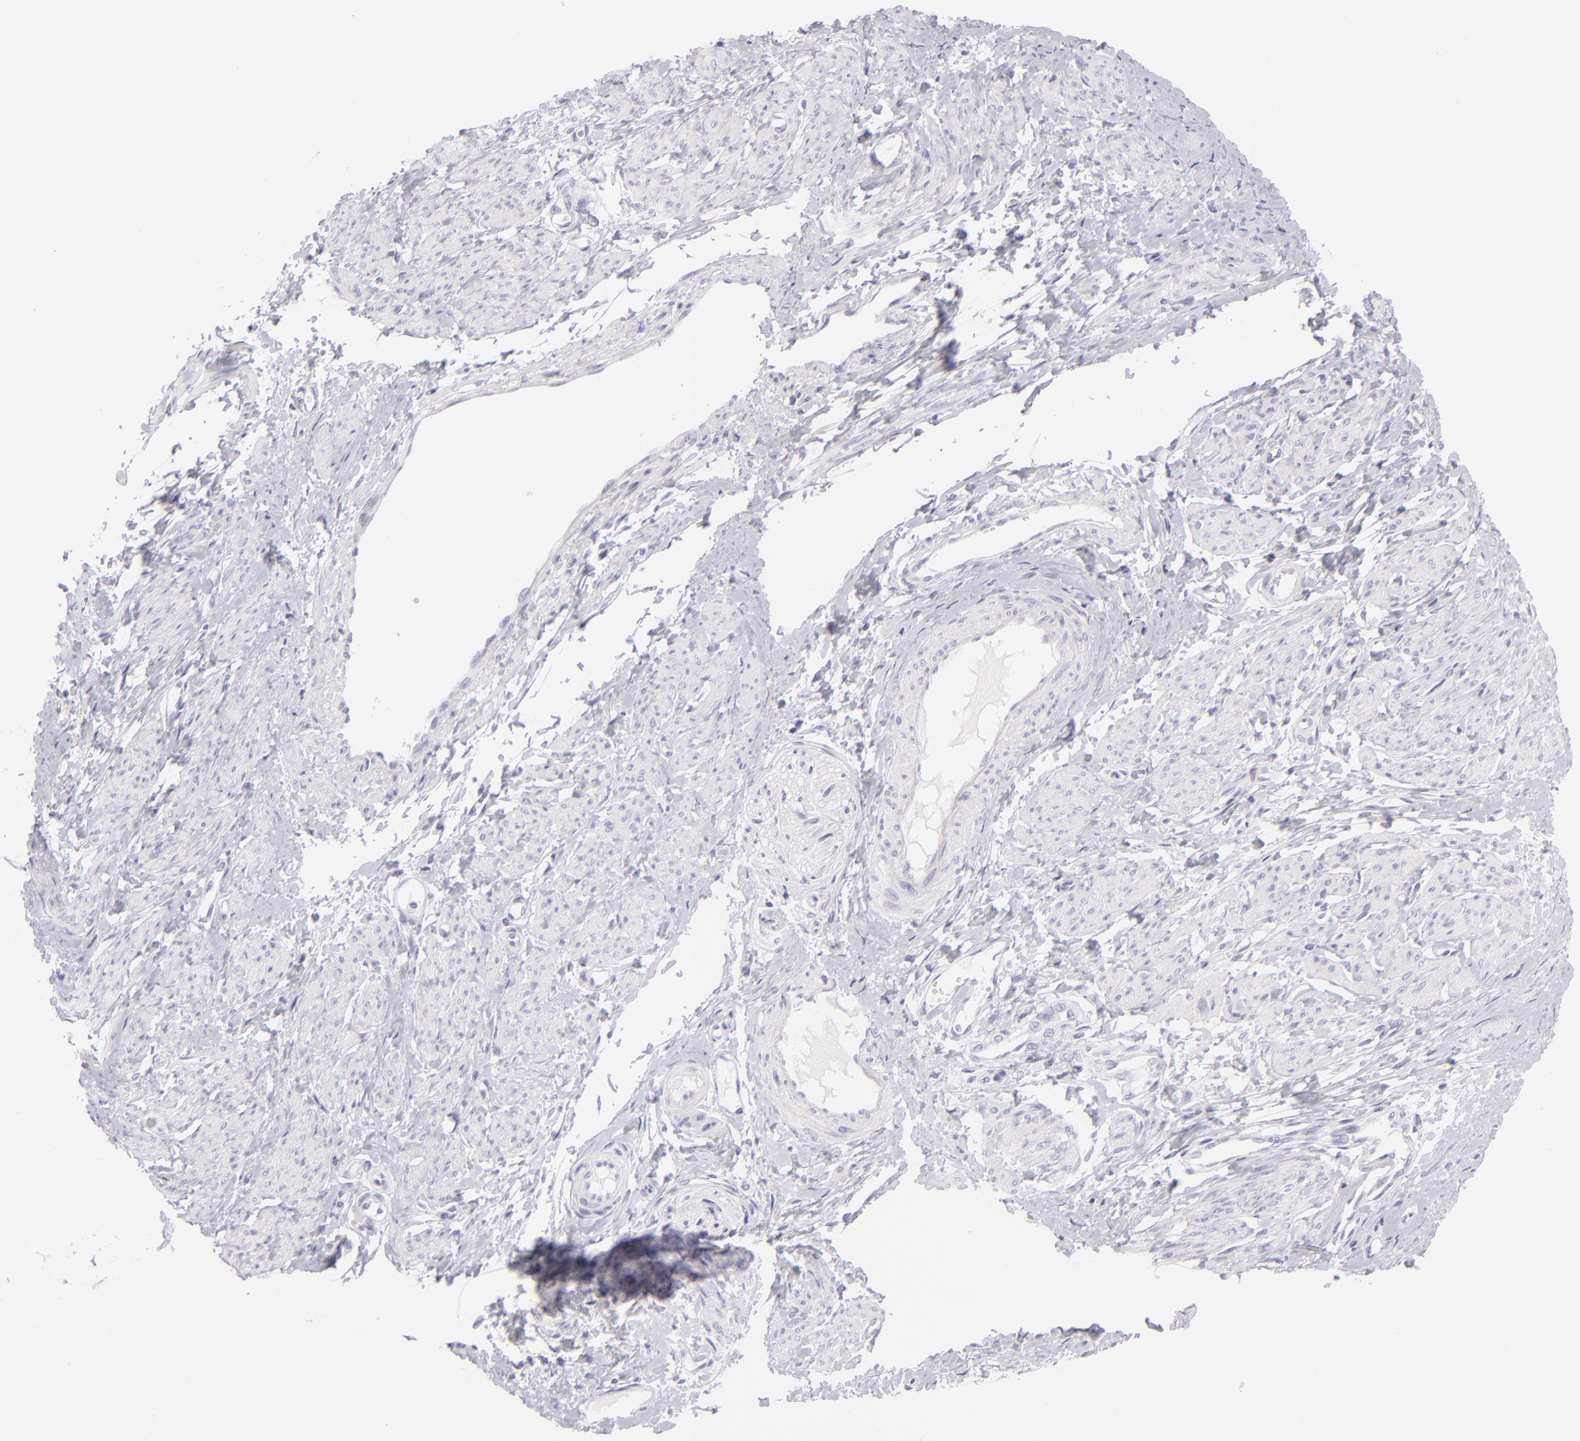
{"staining": {"intensity": "negative", "quantity": "none", "location": "none"}, "tissue": "smooth muscle", "cell_type": "Smooth muscle cells", "image_type": "normal", "snomed": [{"axis": "morphology", "description": "Normal tissue, NOS"}, {"axis": "topography", "description": "Smooth muscle"}, {"axis": "topography", "description": "Uterus"}], "caption": "Immunohistochemistry micrograph of normal smooth muscle stained for a protein (brown), which demonstrates no staining in smooth muscle cells. (DAB (3,3'-diaminobenzidine) immunohistochemistry visualized using brightfield microscopy, high magnification).", "gene": "DLG4", "patient": {"sex": "female", "age": 39}}